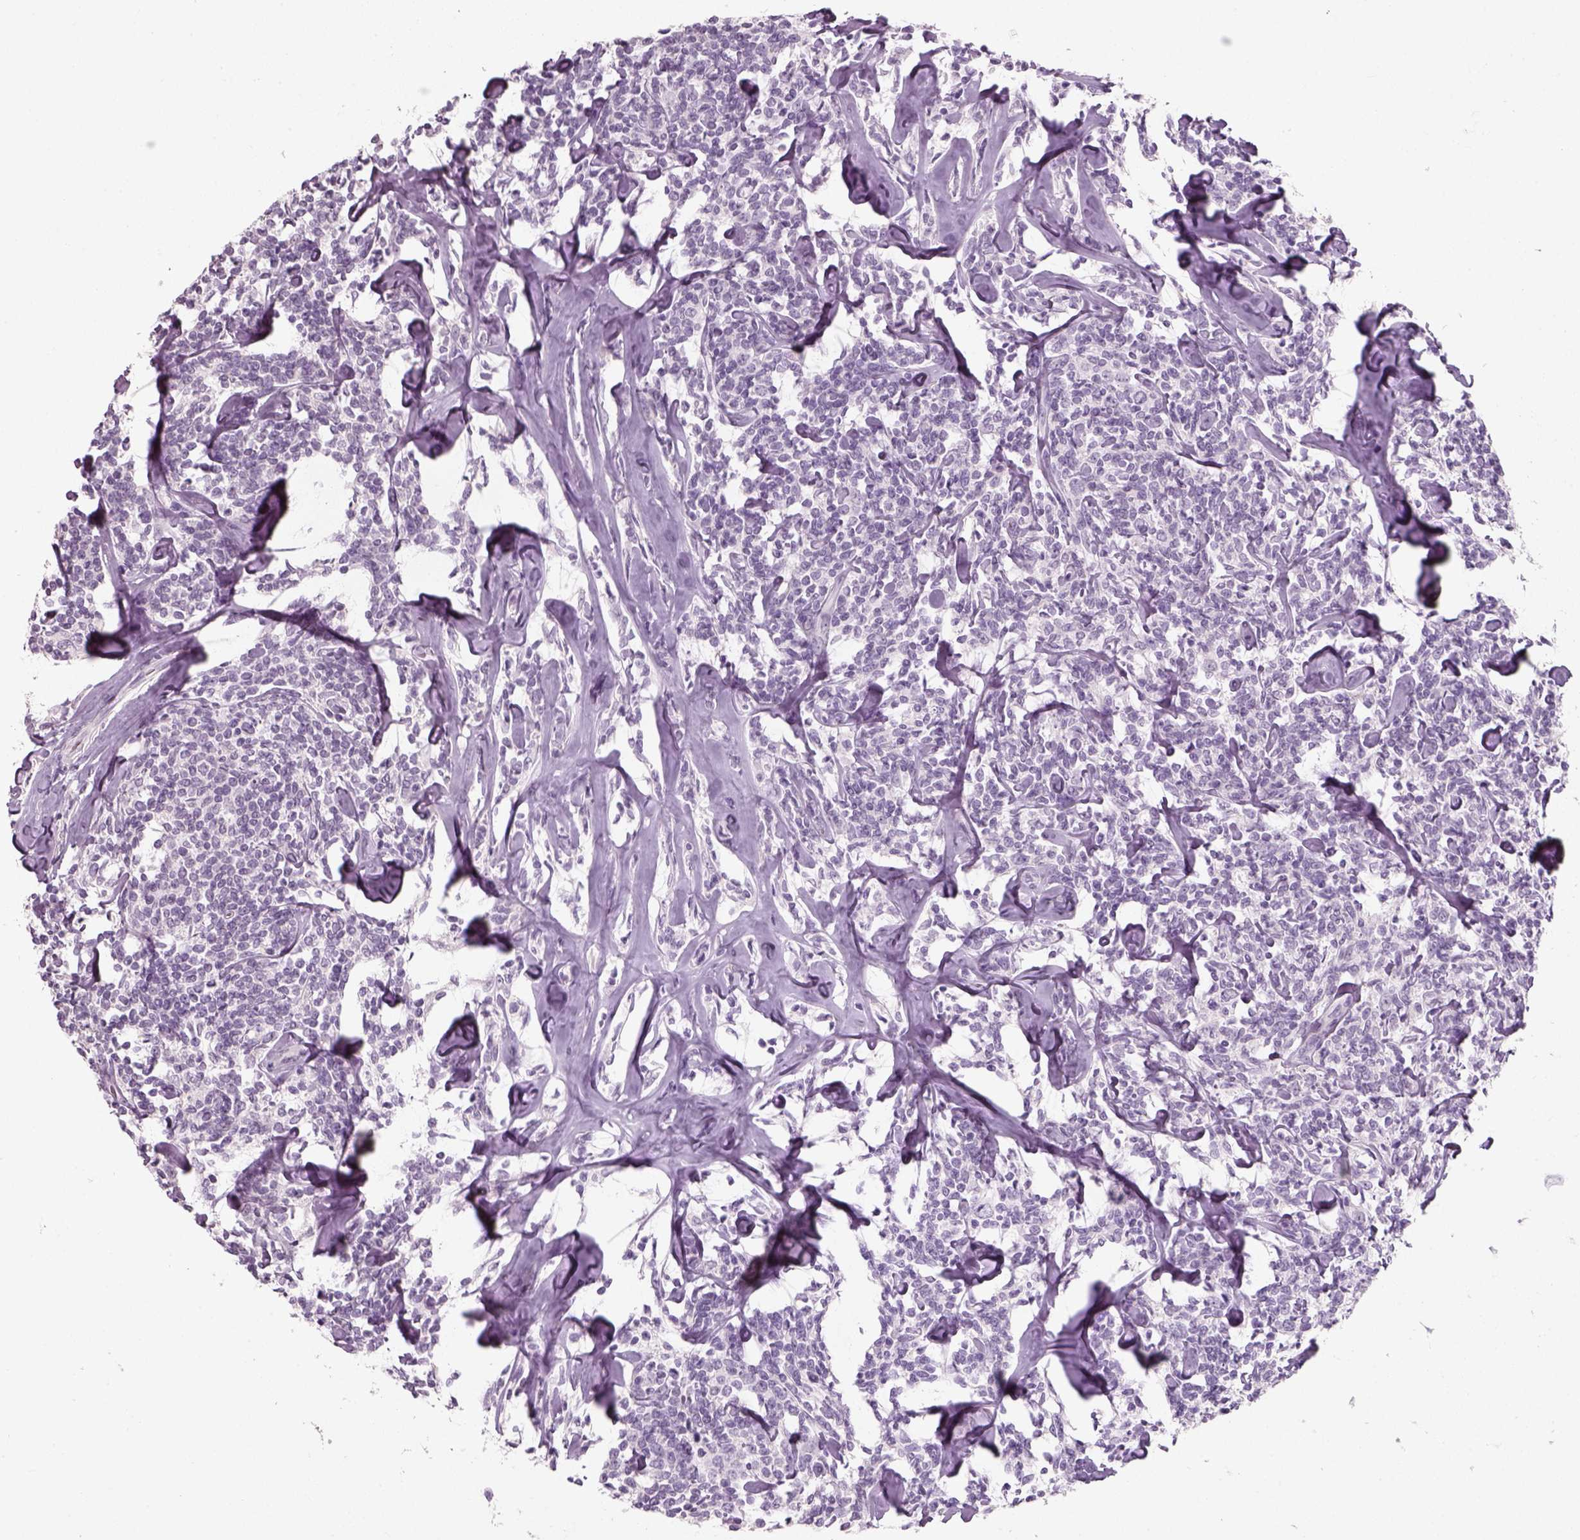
{"staining": {"intensity": "negative", "quantity": "none", "location": "none"}, "tissue": "lymphoma", "cell_type": "Tumor cells", "image_type": "cancer", "snomed": [{"axis": "morphology", "description": "Malignant lymphoma, non-Hodgkin's type, Low grade"}, {"axis": "topography", "description": "Lymph node"}], "caption": "An image of human lymphoma is negative for staining in tumor cells.", "gene": "SLC6A2", "patient": {"sex": "female", "age": 56}}